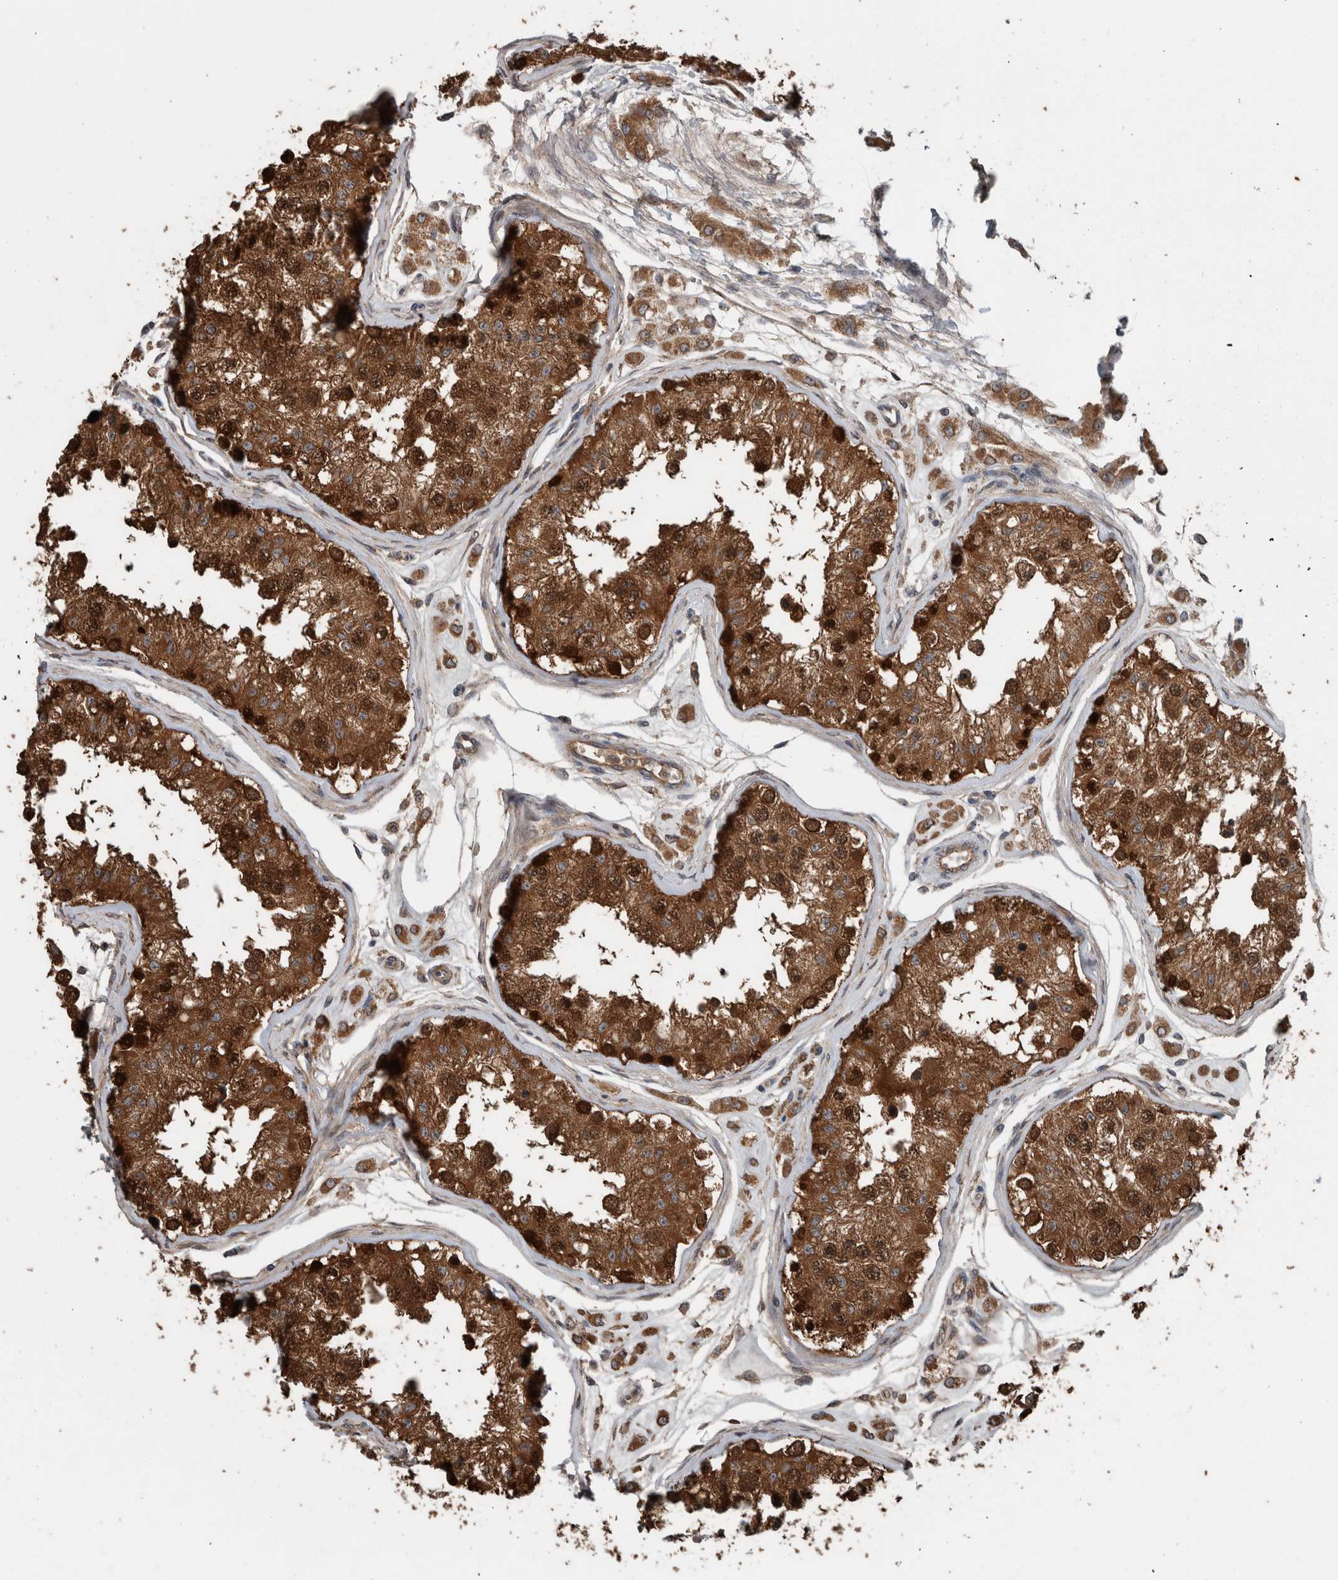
{"staining": {"intensity": "strong", "quantity": ">75%", "location": "cytoplasmic/membranous,nuclear"}, "tissue": "testis", "cell_type": "Cells in seminiferous ducts", "image_type": "normal", "snomed": [{"axis": "morphology", "description": "Normal tissue, NOS"}, {"axis": "morphology", "description": "Adenocarcinoma, metastatic, NOS"}, {"axis": "topography", "description": "Testis"}], "caption": "High-power microscopy captured an immunohistochemistry micrograph of unremarkable testis, revealing strong cytoplasmic/membranous,nuclear expression in about >75% of cells in seminiferous ducts. Immunohistochemistry stains the protein of interest in brown and the nuclei are stained blue.", "gene": "RIOK3", "patient": {"sex": "male", "age": 26}}